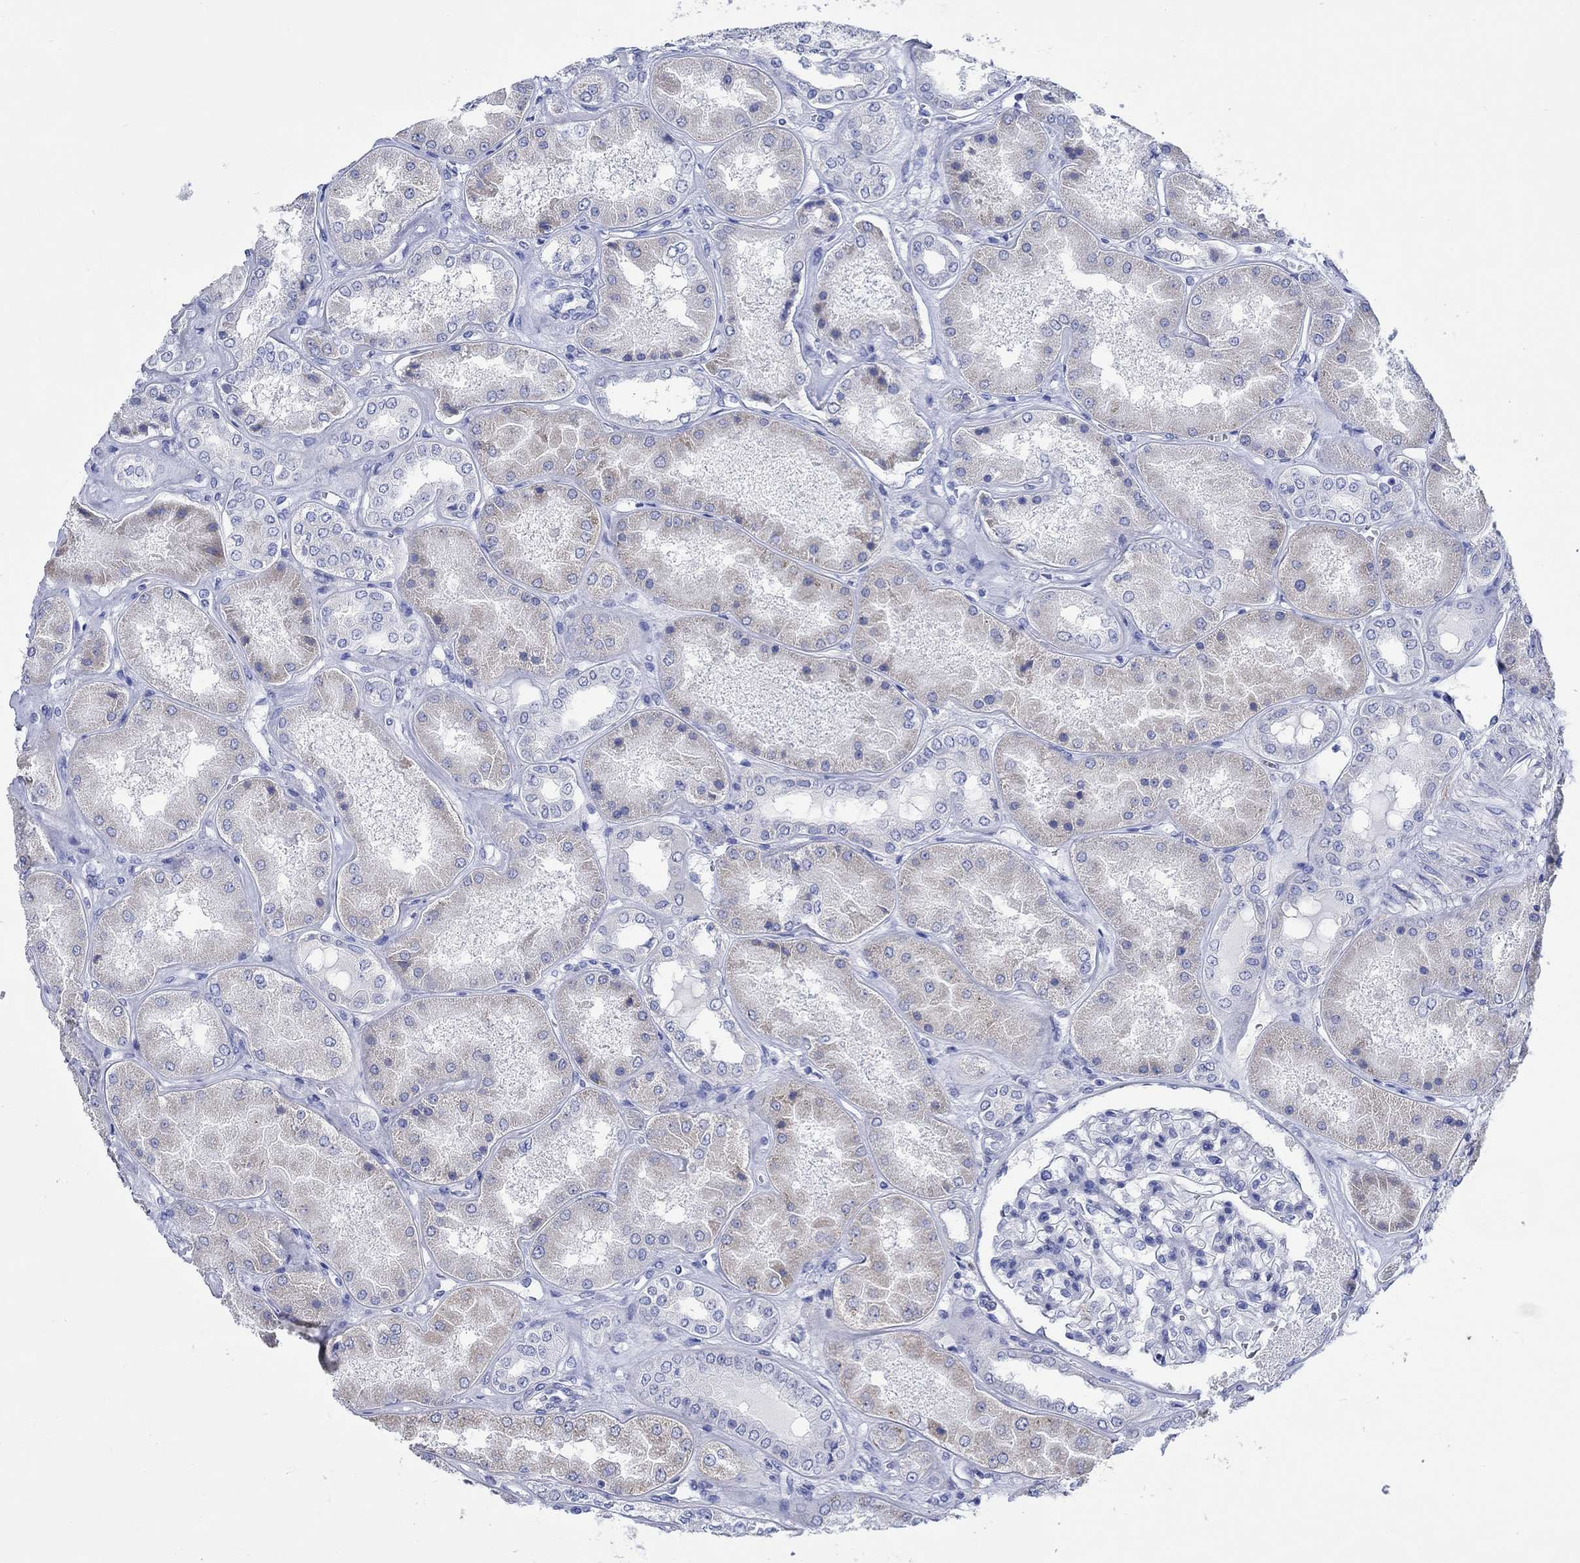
{"staining": {"intensity": "negative", "quantity": "none", "location": "none"}, "tissue": "kidney", "cell_type": "Cells in glomeruli", "image_type": "normal", "snomed": [{"axis": "morphology", "description": "Normal tissue, NOS"}, {"axis": "topography", "description": "Kidney"}], "caption": "Kidney stained for a protein using IHC demonstrates no staining cells in glomeruli.", "gene": "CPLX1", "patient": {"sex": "female", "age": 56}}